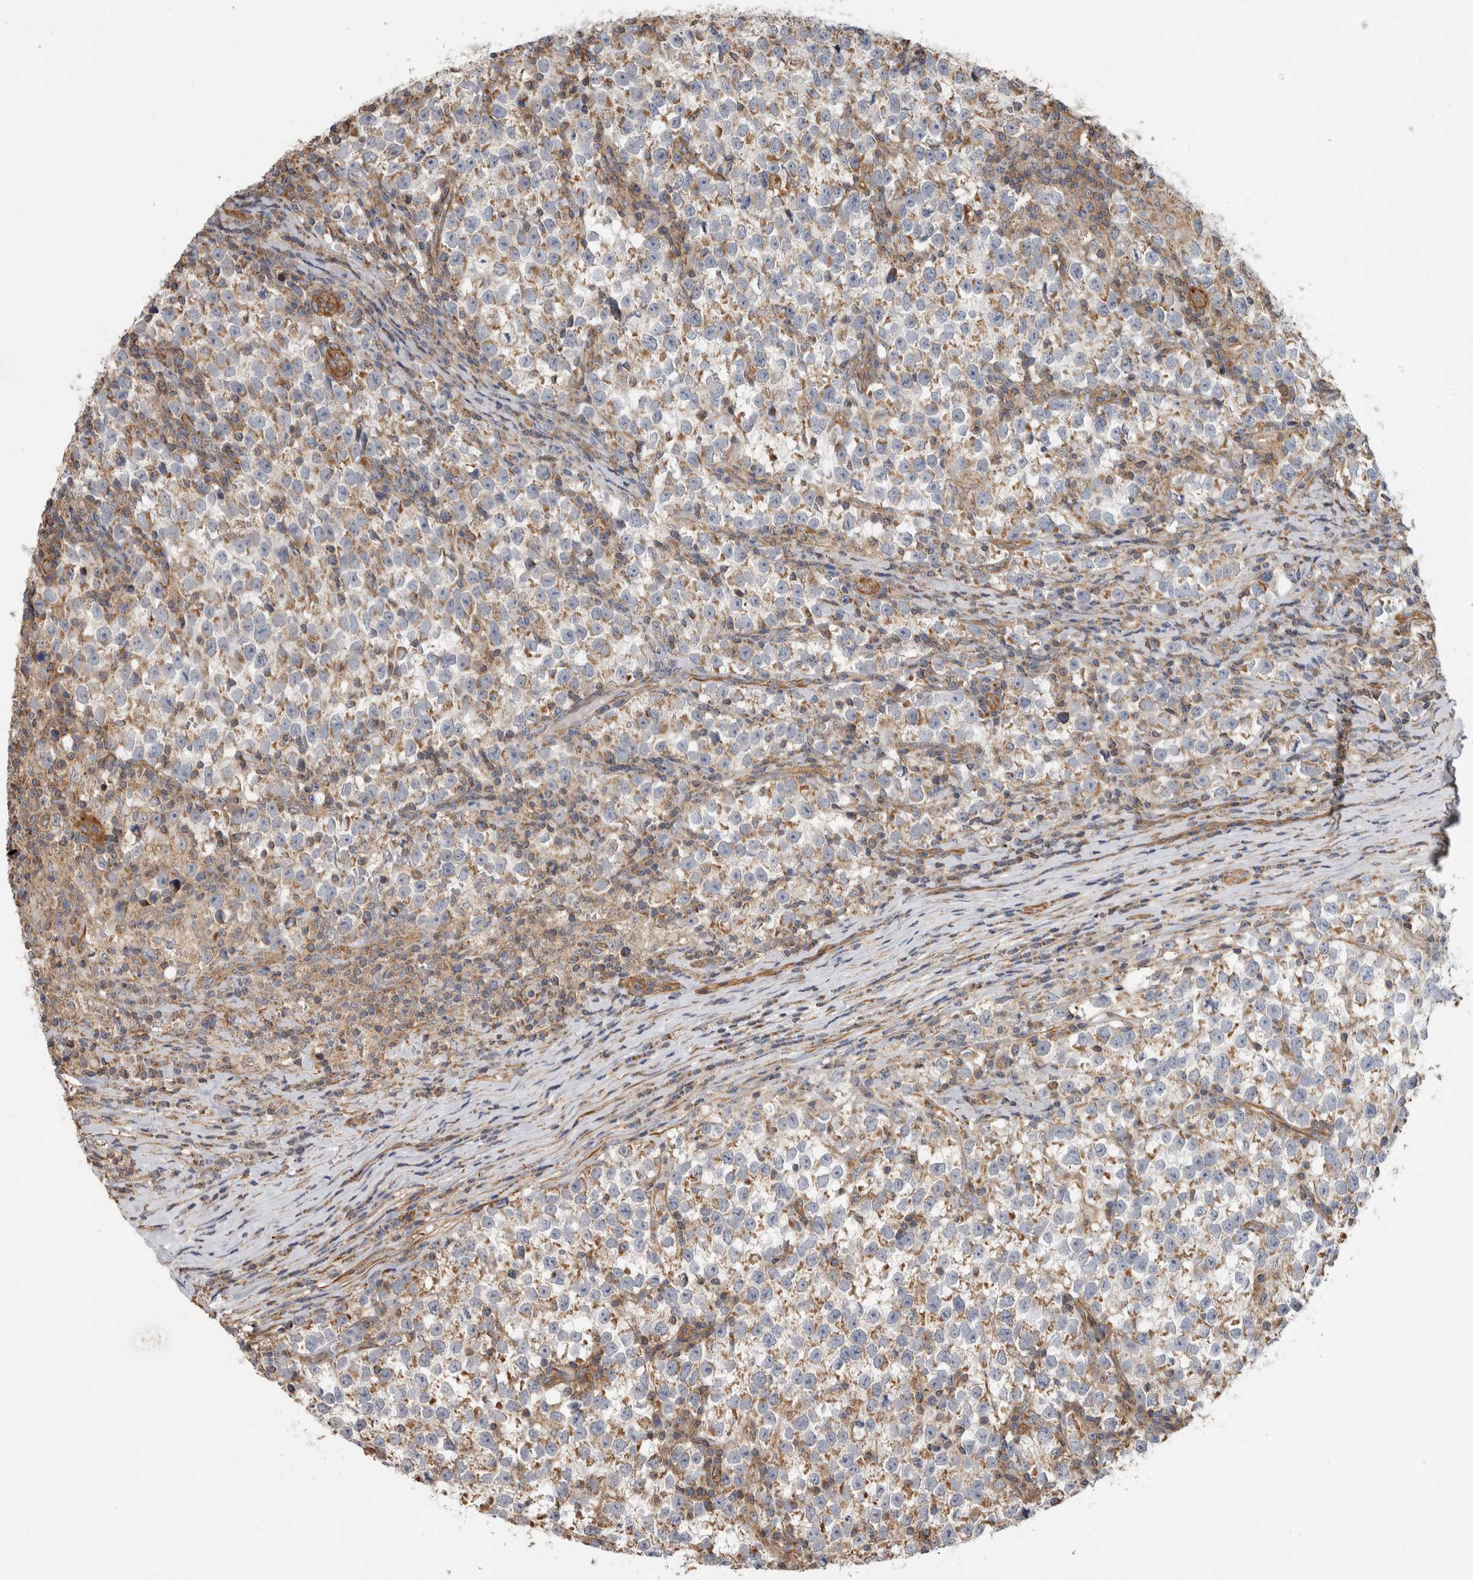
{"staining": {"intensity": "weak", "quantity": ">75%", "location": "cytoplasmic/membranous"}, "tissue": "testis cancer", "cell_type": "Tumor cells", "image_type": "cancer", "snomed": [{"axis": "morphology", "description": "Normal tissue, NOS"}, {"axis": "morphology", "description": "Seminoma, NOS"}, {"axis": "topography", "description": "Testis"}], "caption": "Testis cancer (seminoma) stained for a protein (brown) shows weak cytoplasmic/membranous positive staining in about >75% of tumor cells.", "gene": "SFXN2", "patient": {"sex": "male", "age": 43}}